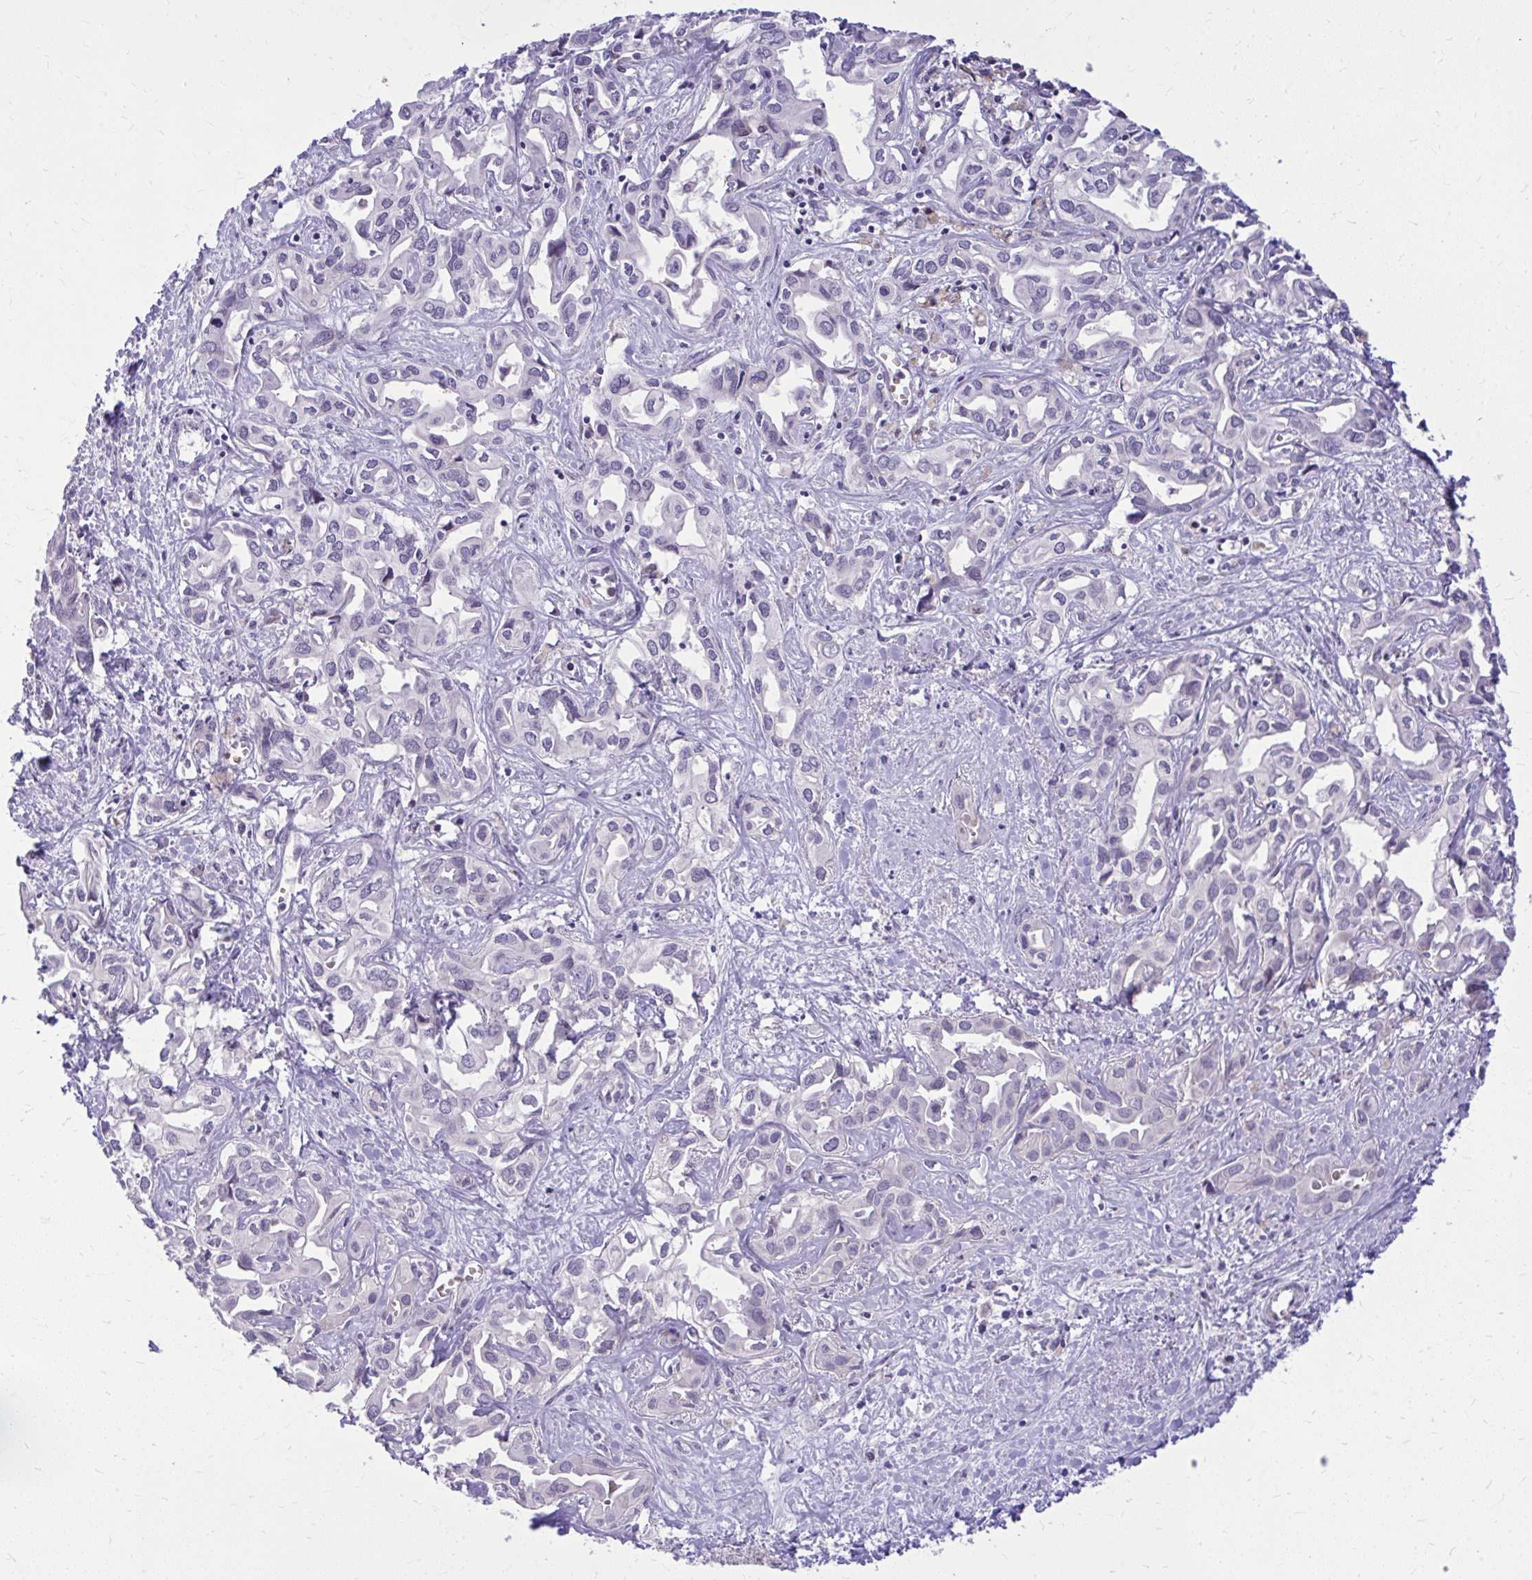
{"staining": {"intensity": "negative", "quantity": "none", "location": "none"}, "tissue": "liver cancer", "cell_type": "Tumor cells", "image_type": "cancer", "snomed": [{"axis": "morphology", "description": "Cholangiocarcinoma"}, {"axis": "topography", "description": "Liver"}], "caption": "This is an immunohistochemistry photomicrograph of liver cancer (cholangiocarcinoma). There is no staining in tumor cells.", "gene": "DPY19L1", "patient": {"sex": "female", "age": 64}}